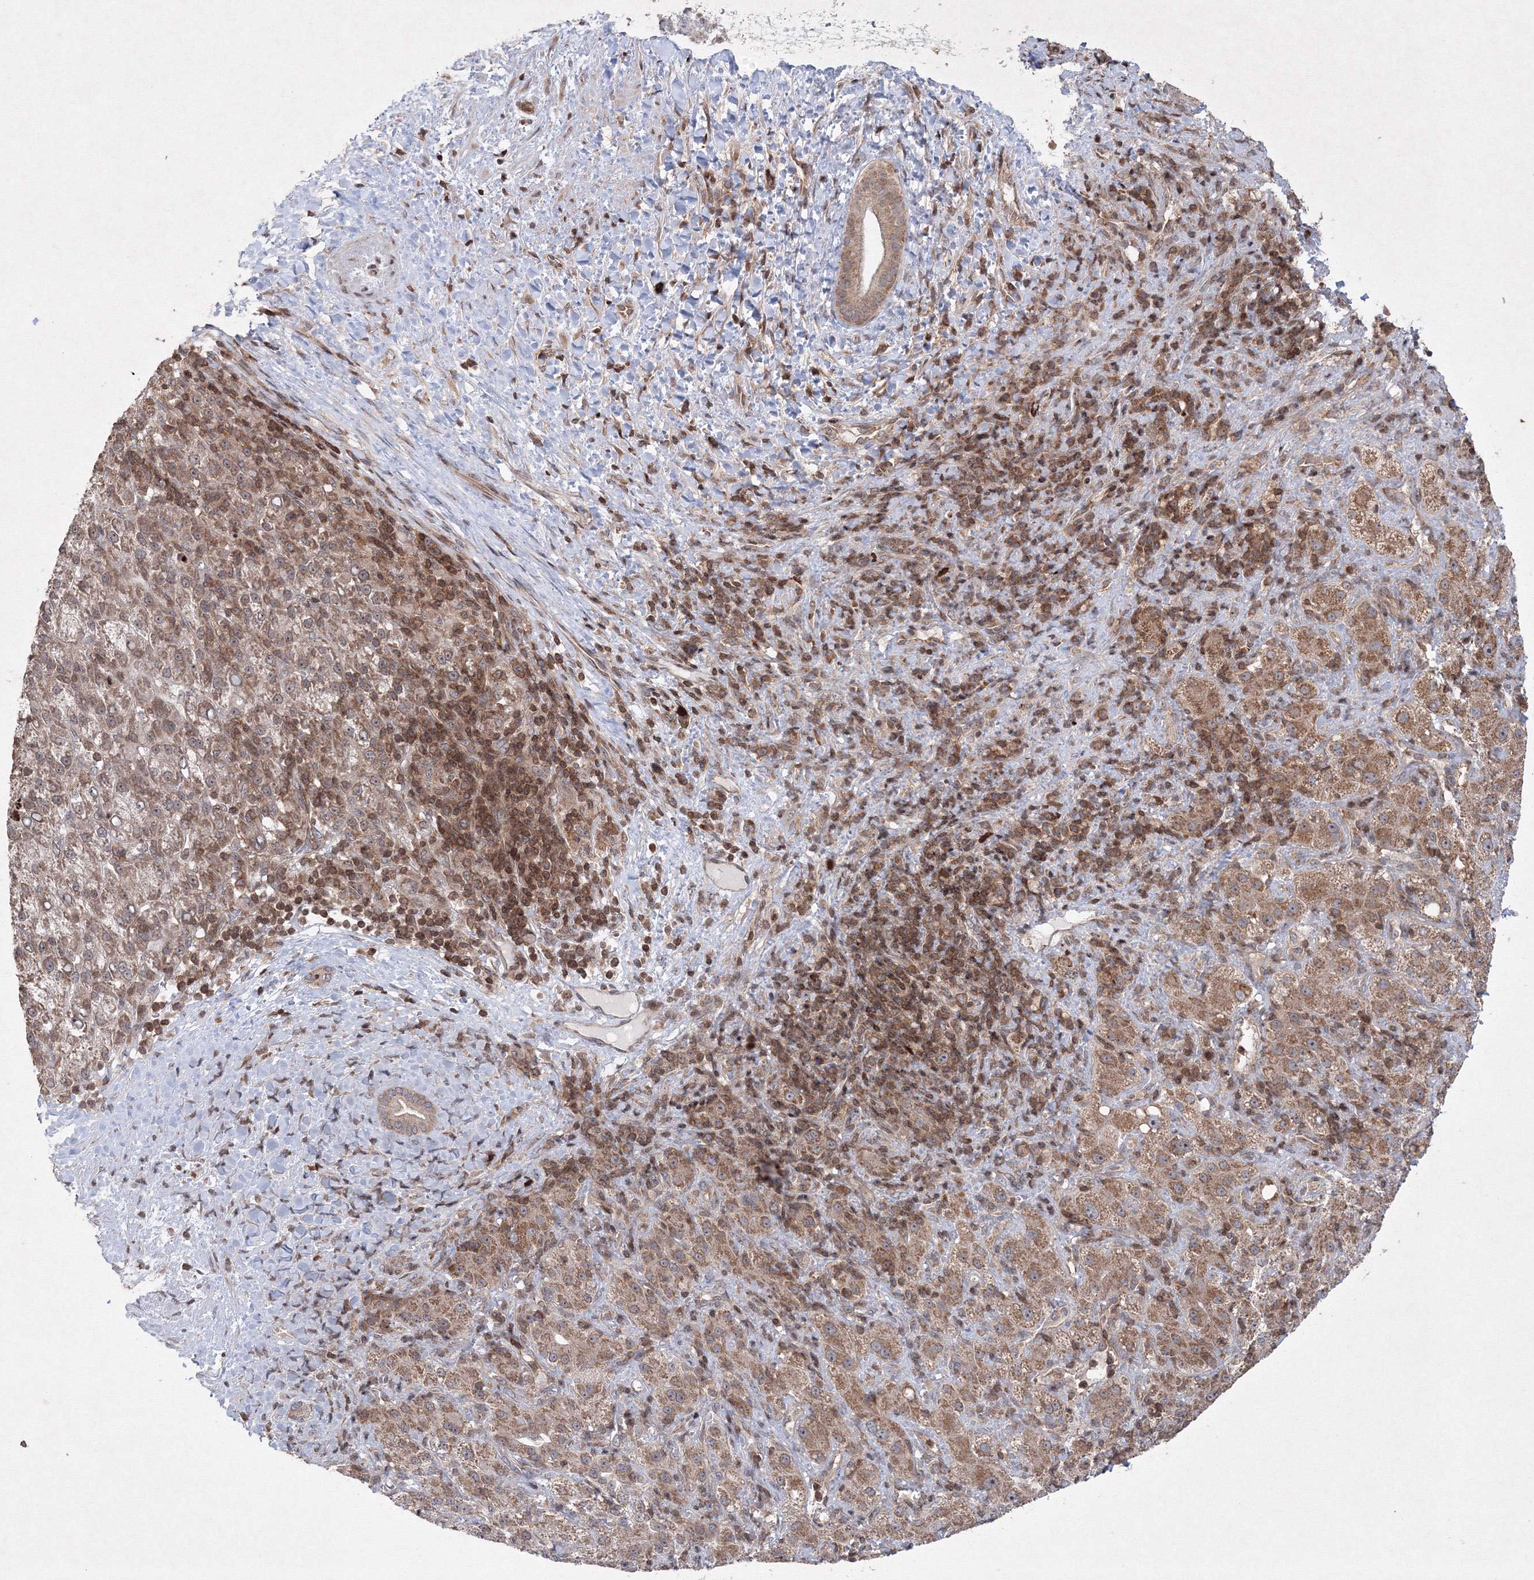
{"staining": {"intensity": "moderate", "quantity": ">75%", "location": "cytoplasmic/membranous"}, "tissue": "liver cancer", "cell_type": "Tumor cells", "image_type": "cancer", "snomed": [{"axis": "morphology", "description": "Carcinoma, Hepatocellular, NOS"}, {"axis": "topography", "description": "Liver"}], "caption": "Immunohistochemistry of liver hepatocellular carcinoma reveals medium levels of moderate cytoplasmic/membranous expression in approximately >75% of tumor cells.", "gene": "MKRN2", "patient": {"sex": "female", "age": 58}}